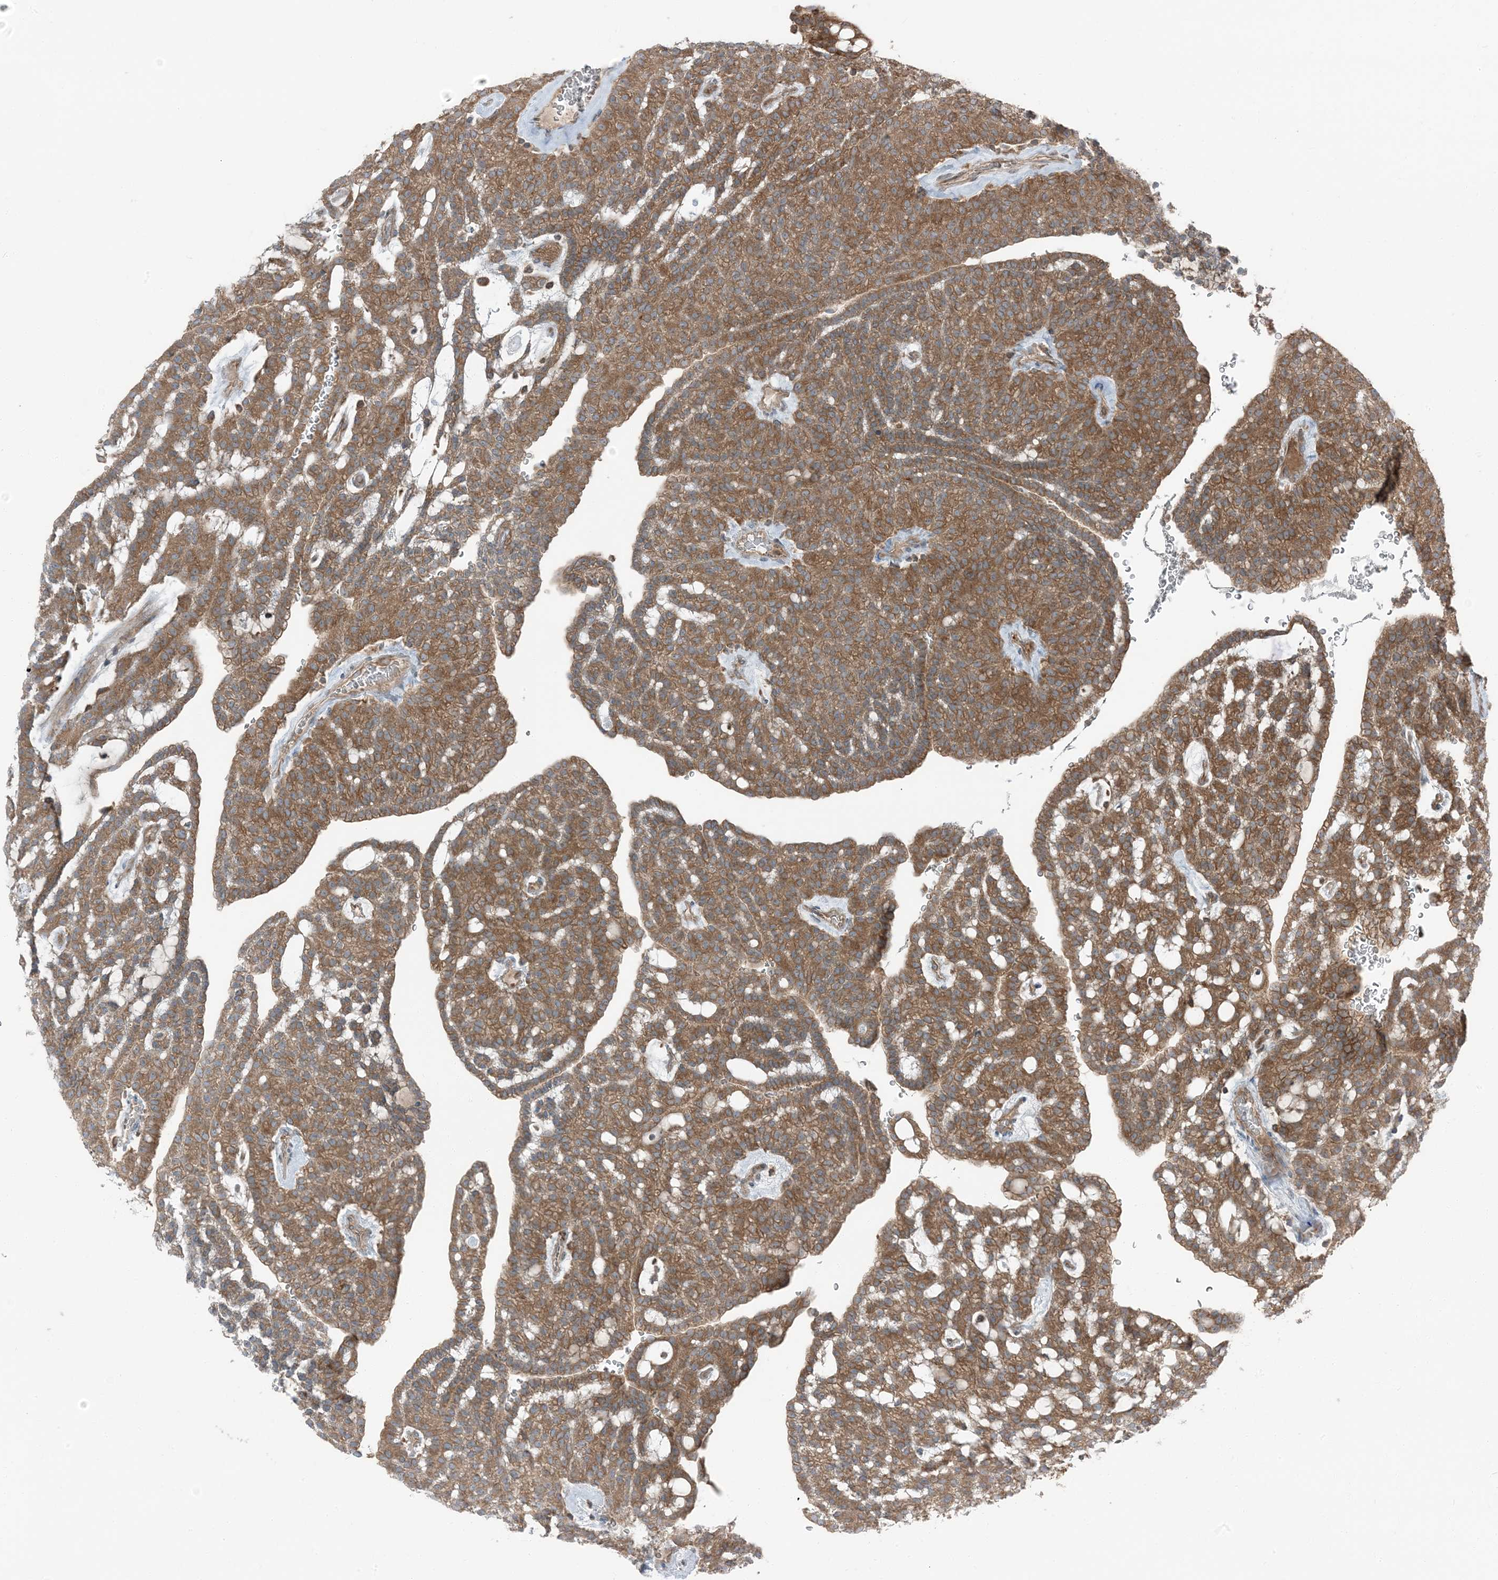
{"staining": {"intensity": "moderate", "quantity": ">75%", "location": "cytoplasmic/membranous"}, "tissue": "renal cancer", "cell_type": "Tumor cells", "image_type": "cancer", "snomed": [{"axis": "morphology", "description": "Adenocarcinoma, NOS"}, {"axis": "topography", "description": "Kidney"}], "caption": "IHC micrograph of renal cancer stained for a protein (brown), which shows medium levels of moderate cytoplasmic/membranous staining in about >75% of tumor cells.", "gene": "RAB3GAP1", "patient": {"sex": "male", "age": 63}}